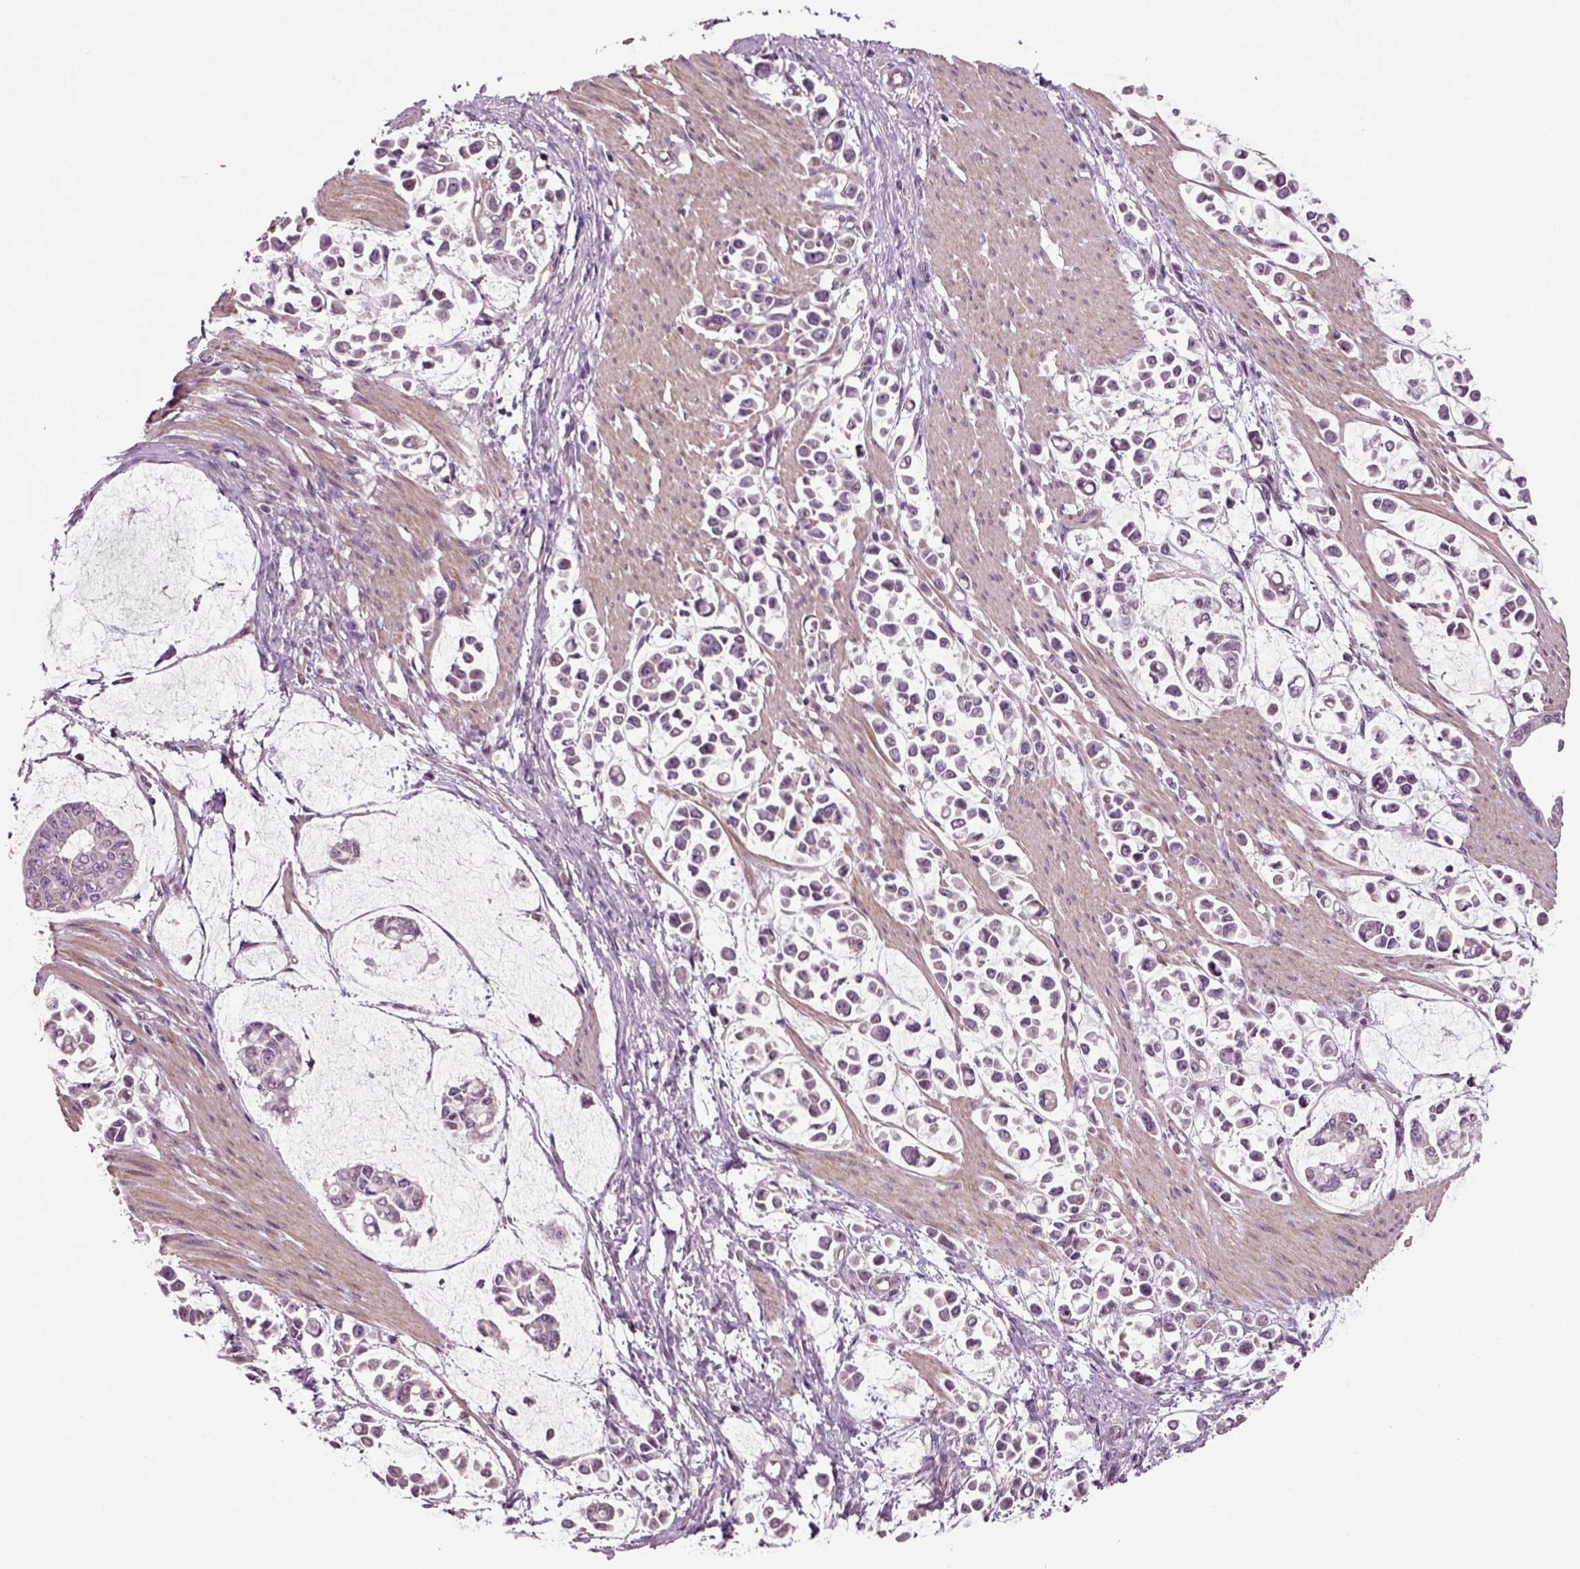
{"staining": {"intensity": "negative", "quantity": "none", "location": "none"}, "tissue": "stomach cancer", "cell_type": "Tumor cells", "image_type": "cancer", "snomed": [{"axis": "morphology", "description": "Adenocarcinoma, NOS"}, {"axis": "topography", "description": "Stomach"}], "caption": "This is an immunohistochemistry (IHC) micrograph of human stomach cancer. There is no positivity in tumor cells.", "gene": "HAGHL", "patient": {"sex": "male", "age": 82}}